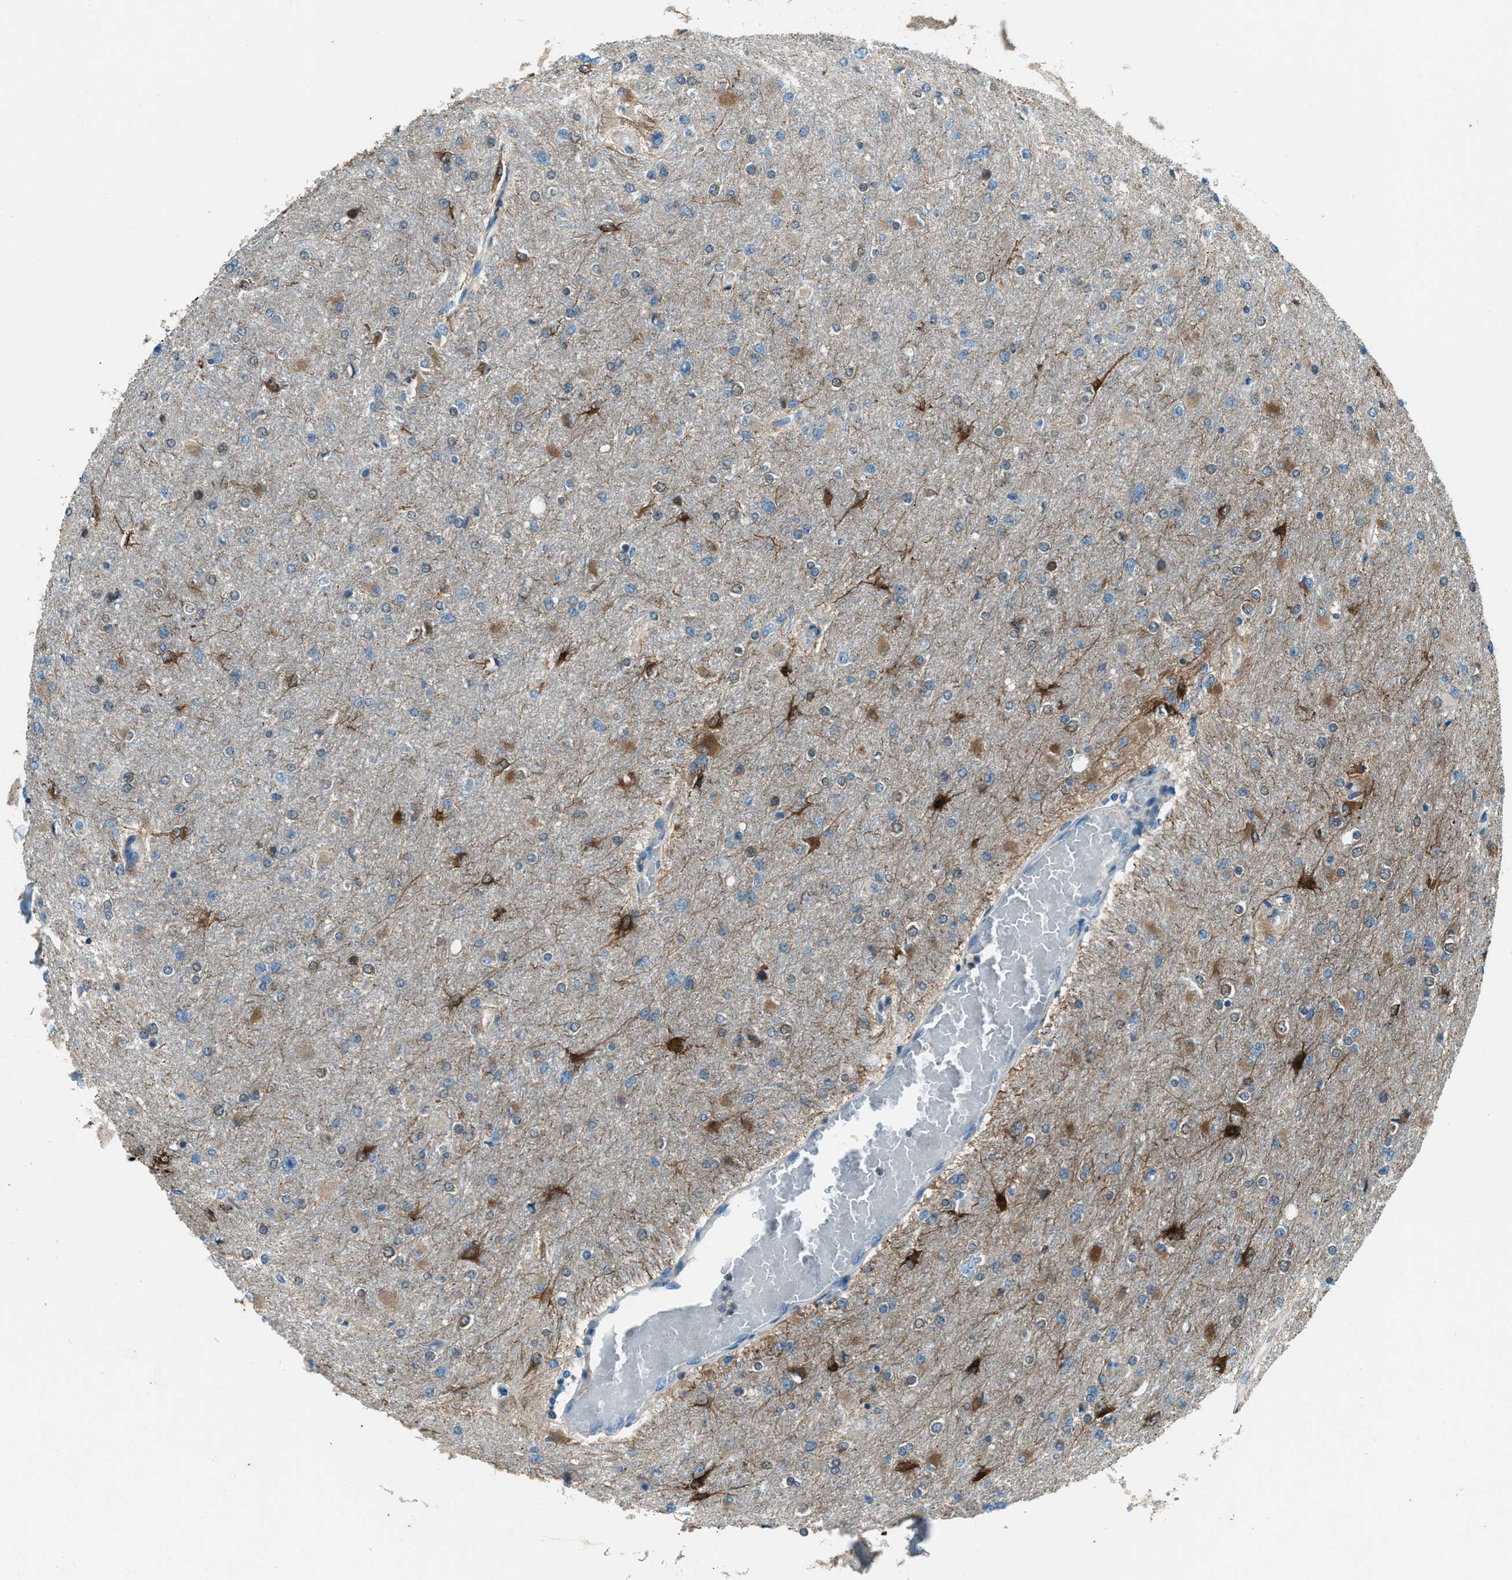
{"staining": {"intensity": "strong", "quantity": "<25%", "location": "cytoplasmic/membranous"}, "tissue": "glioma", "cell_type": "Tumor cells", "image_type": "cancer", "snomed": [{"axis": "morphology", "description": "Glioma, malignant, High grade"}, {"axis": "topography", "description": "Cerebral cortex"}], "caption": "Strong cytoplasmic/membranous expression is present in about <25% of tumor cells in malignant glioma (high-grade).", "gene": "SVIL", "patient": {"sex": "female", "age": 36}}